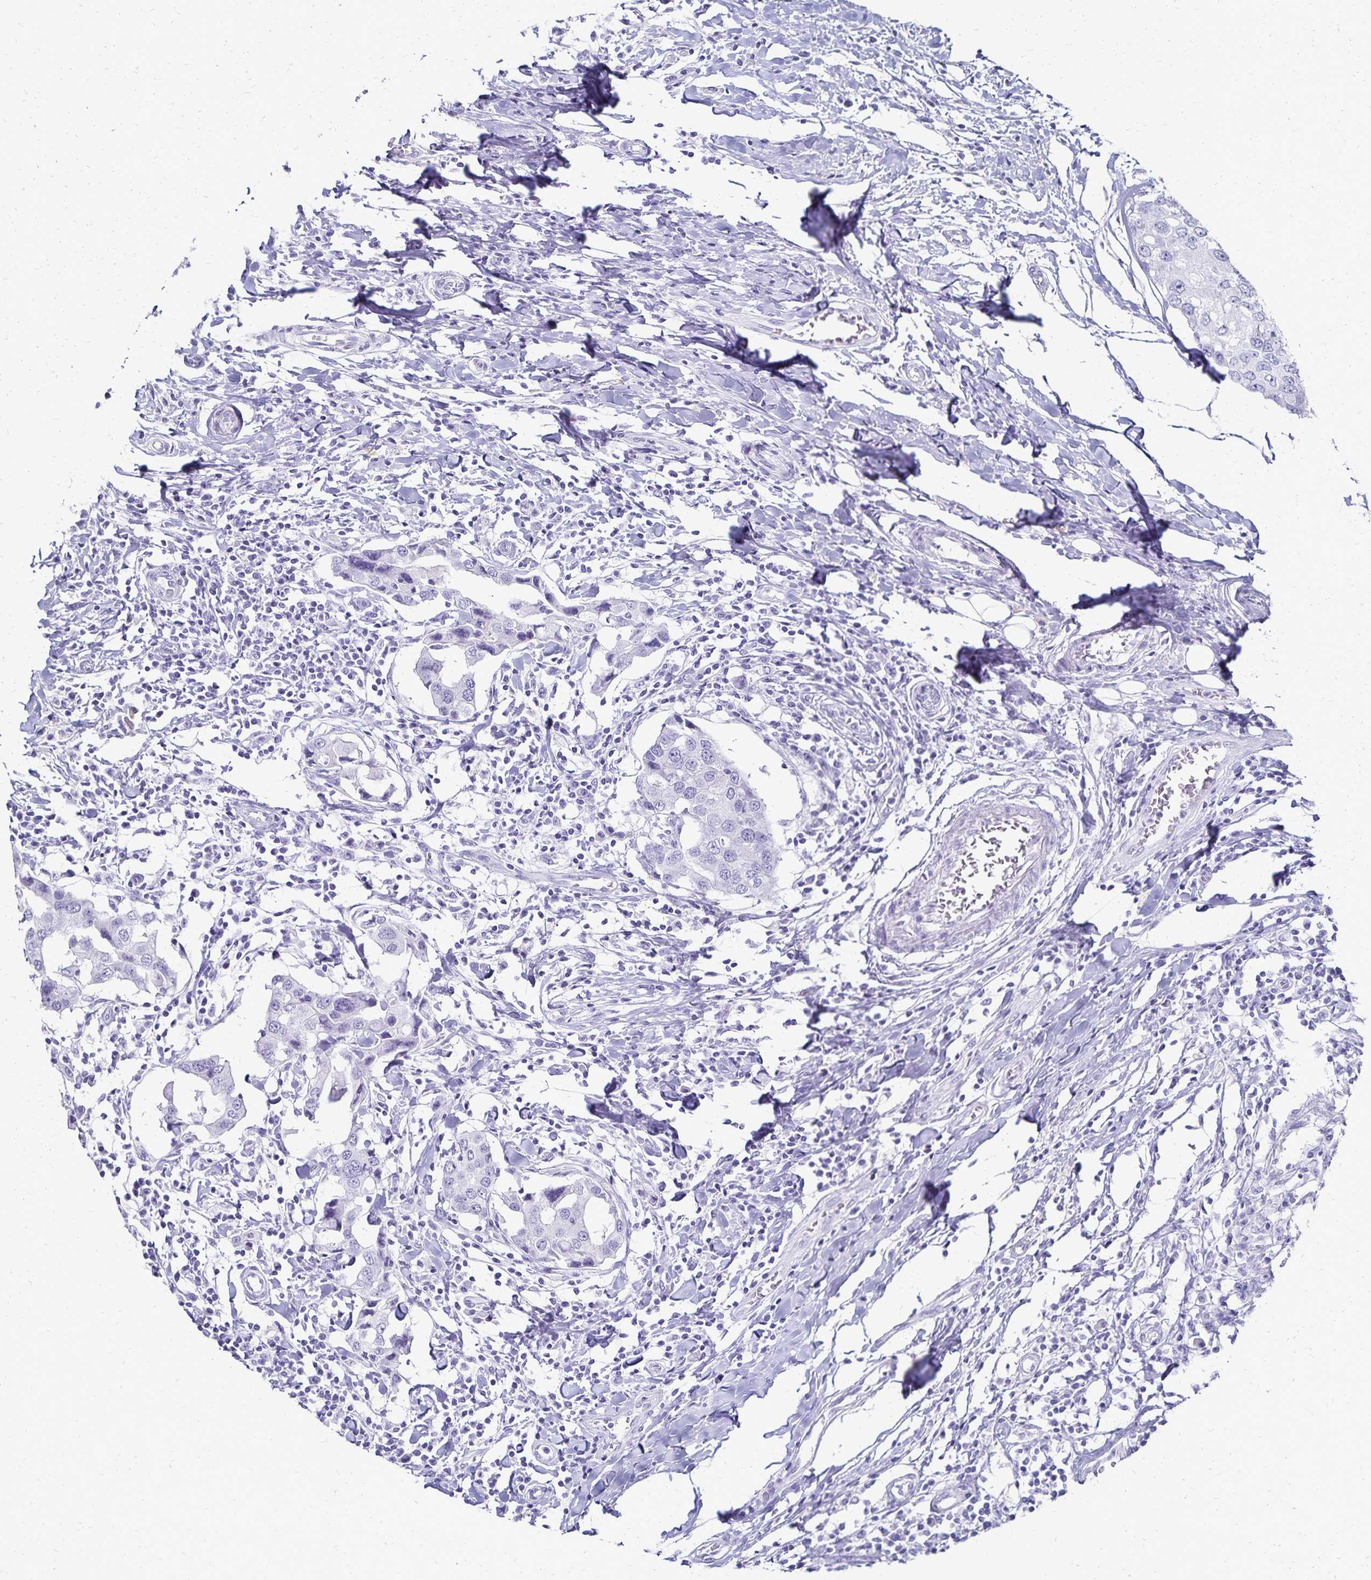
{"staining": {"intensity": "negative", "quantity": "none", "location": "none"}, "tissue": "breast cancer", "cell_type": "Tumor cells", "image_type": "cancer", "snomed": [{"axis": "morphology", "description": "Duct carcinoma"}, {"axis": "topography", "description": "Breast"}], "caption": "IHC histopathology image of neoplastic tissue: breast infiltrating ductal carcinoma stained with DAB reveals no significant protein positivity in tumor cells.", "gene": "GIP", "patient": {"sex": "female", "age": 27}}